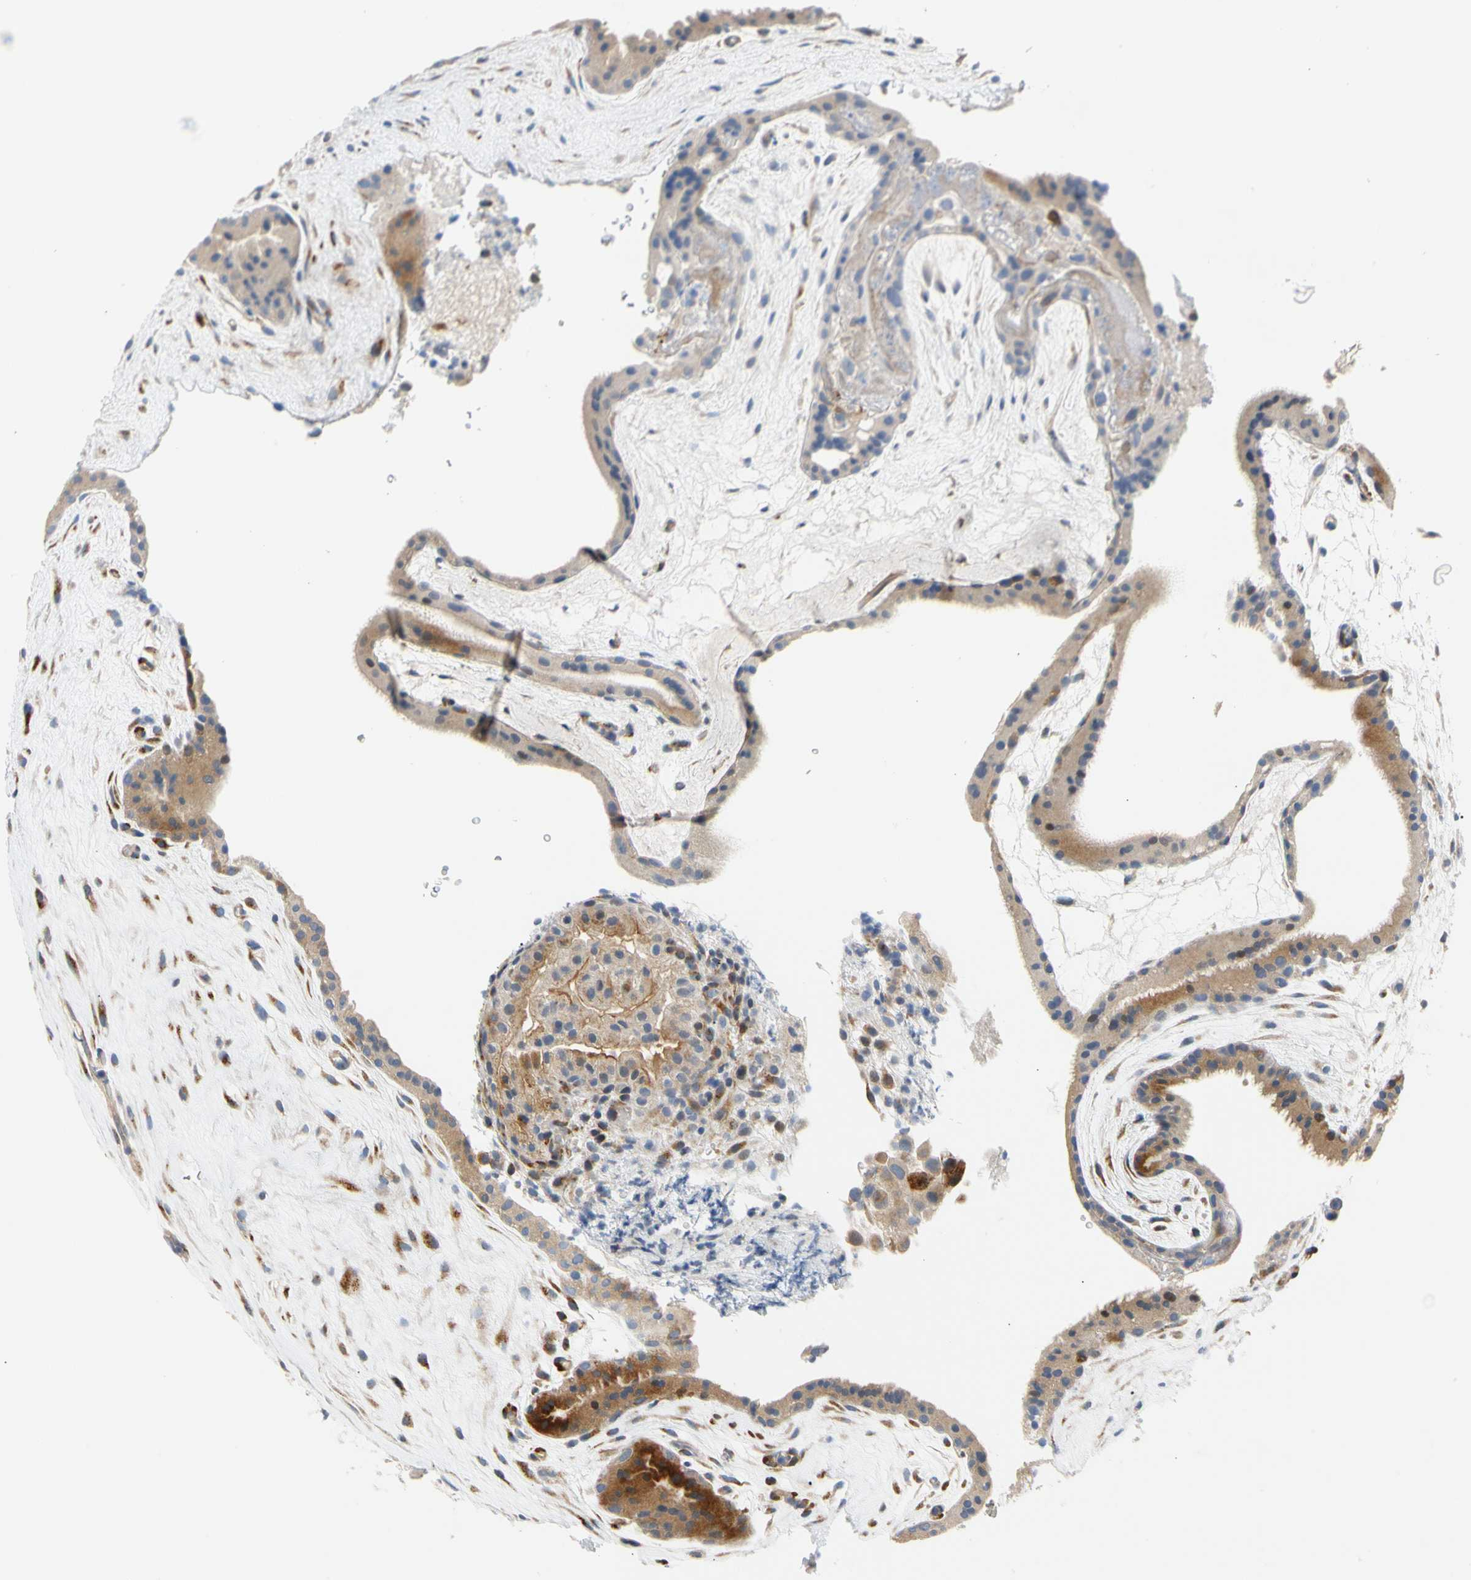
{"staining": {"intensity": "strong", "quantity": "25%-75%", "location": "cytoplasmic/membranous"}, "tissue": "placenta", "cell_type": "Trophoblastic cells", "image_type": "normal", "snomed": [{"axis": "morphology", "description": "Normal tissue, NOS"}, {"axis": "topography", "description": "Placenta"}], "caption": "Protein expression analysis of normal placenta displays strong cytoplasmic/membranous staining in about 25%-75% of trophoblastic cells.", "gene": "ZNF236", "patient": {"sex": "female", "age": 19}}